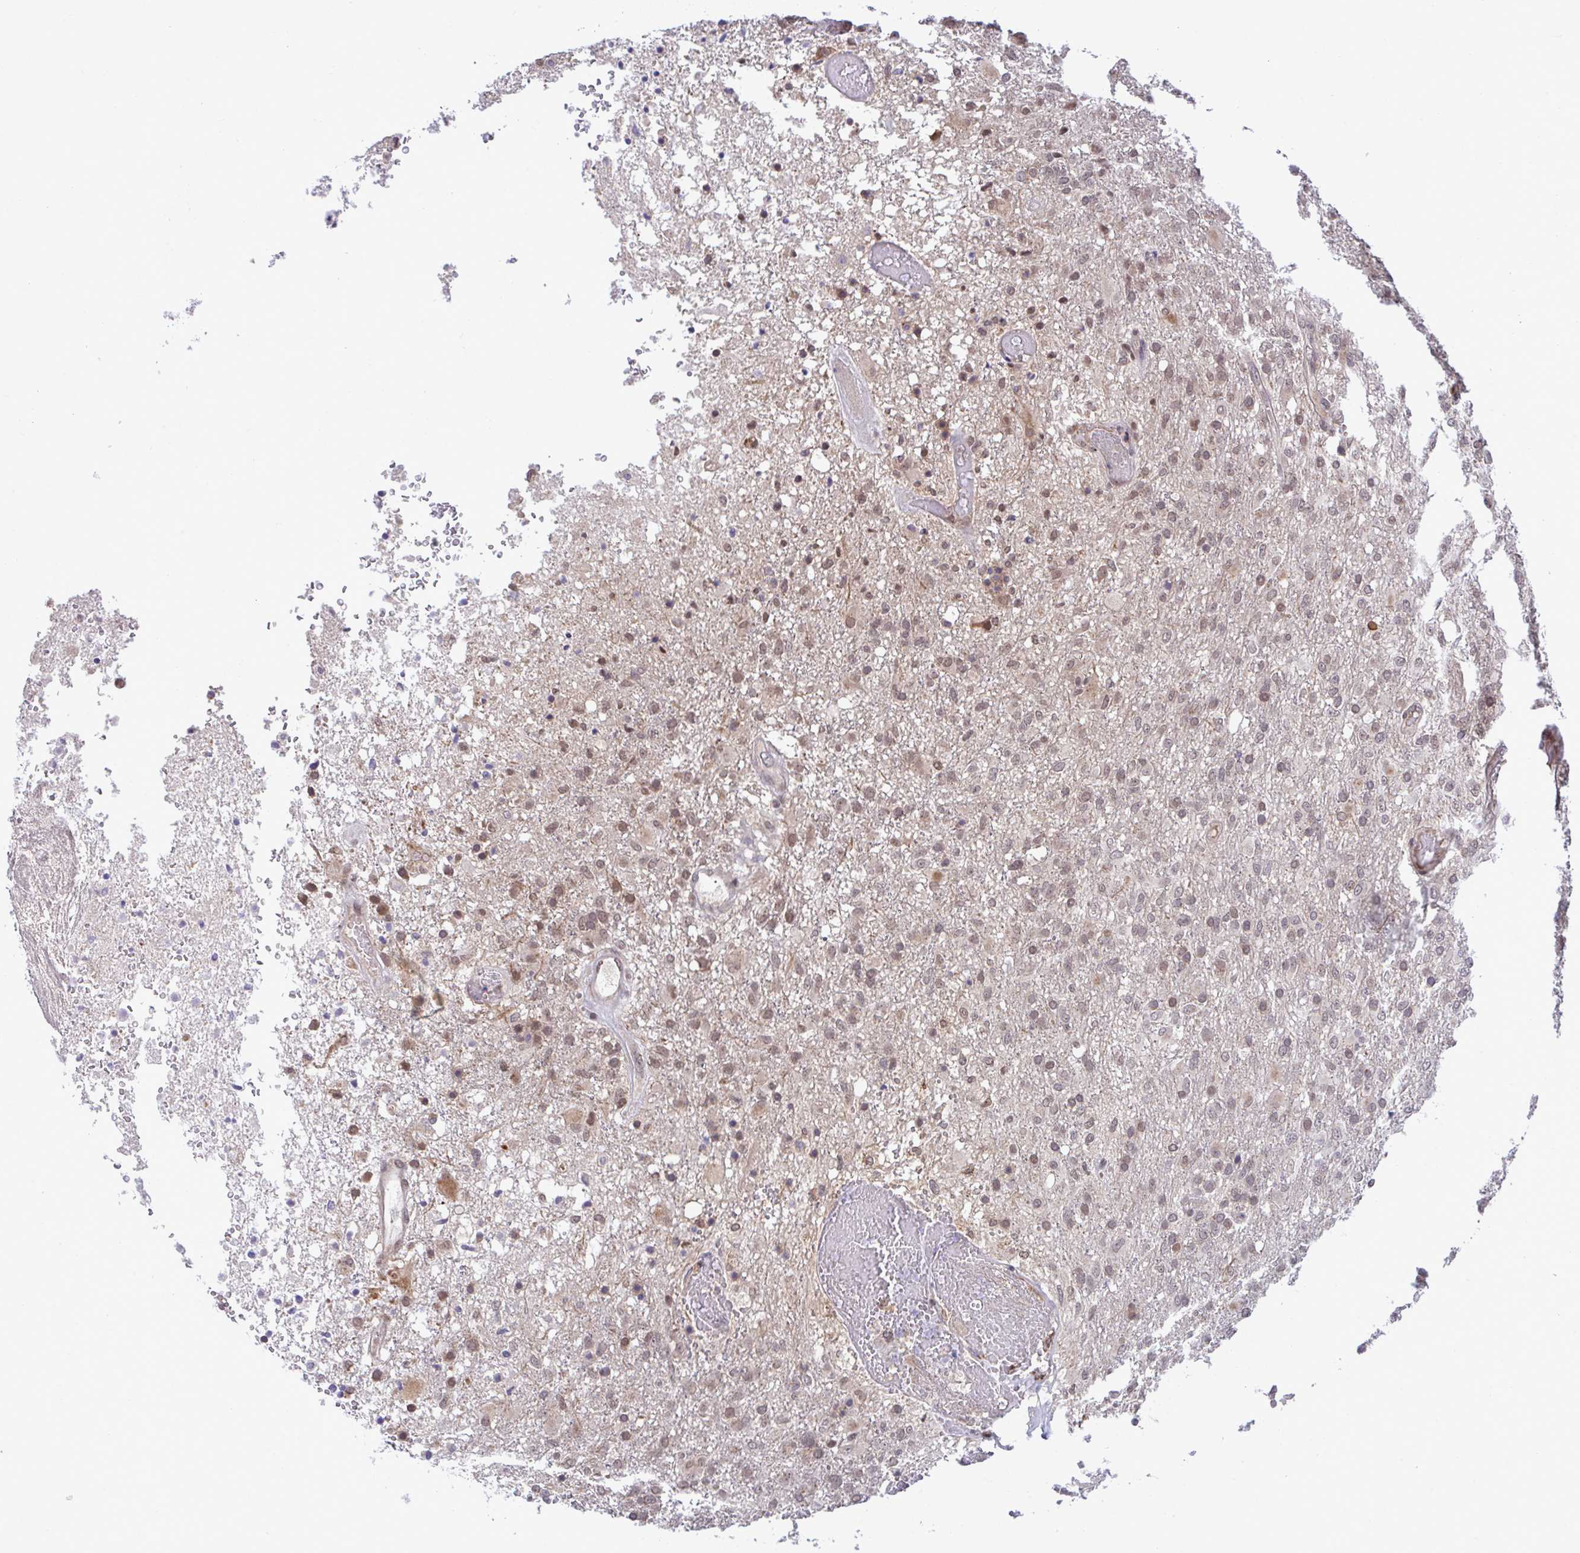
{"staining": {"intensity": "moderate", "quantity": "25%-75%", "location": "nuclear"}, "tissue": "glioma", "cell_type": "Tumor cells", "image_type": "cancer", "snomed": [{"axis": "morphology", "description": "Glioma, malignant, High grade"}, {"axis": "topography", "description": "Brain"}], "caption": "A medium amount of moderate nuclear expression is seen in approximately 25%-75% of tumor cells in glioma tissue. (DAB (3,3'-diaminobenzidine) = brown stain, brightfield microscopy at high magnification).", "gene": "C9orf64", "patient": {"sex": "female", "age": 74}}